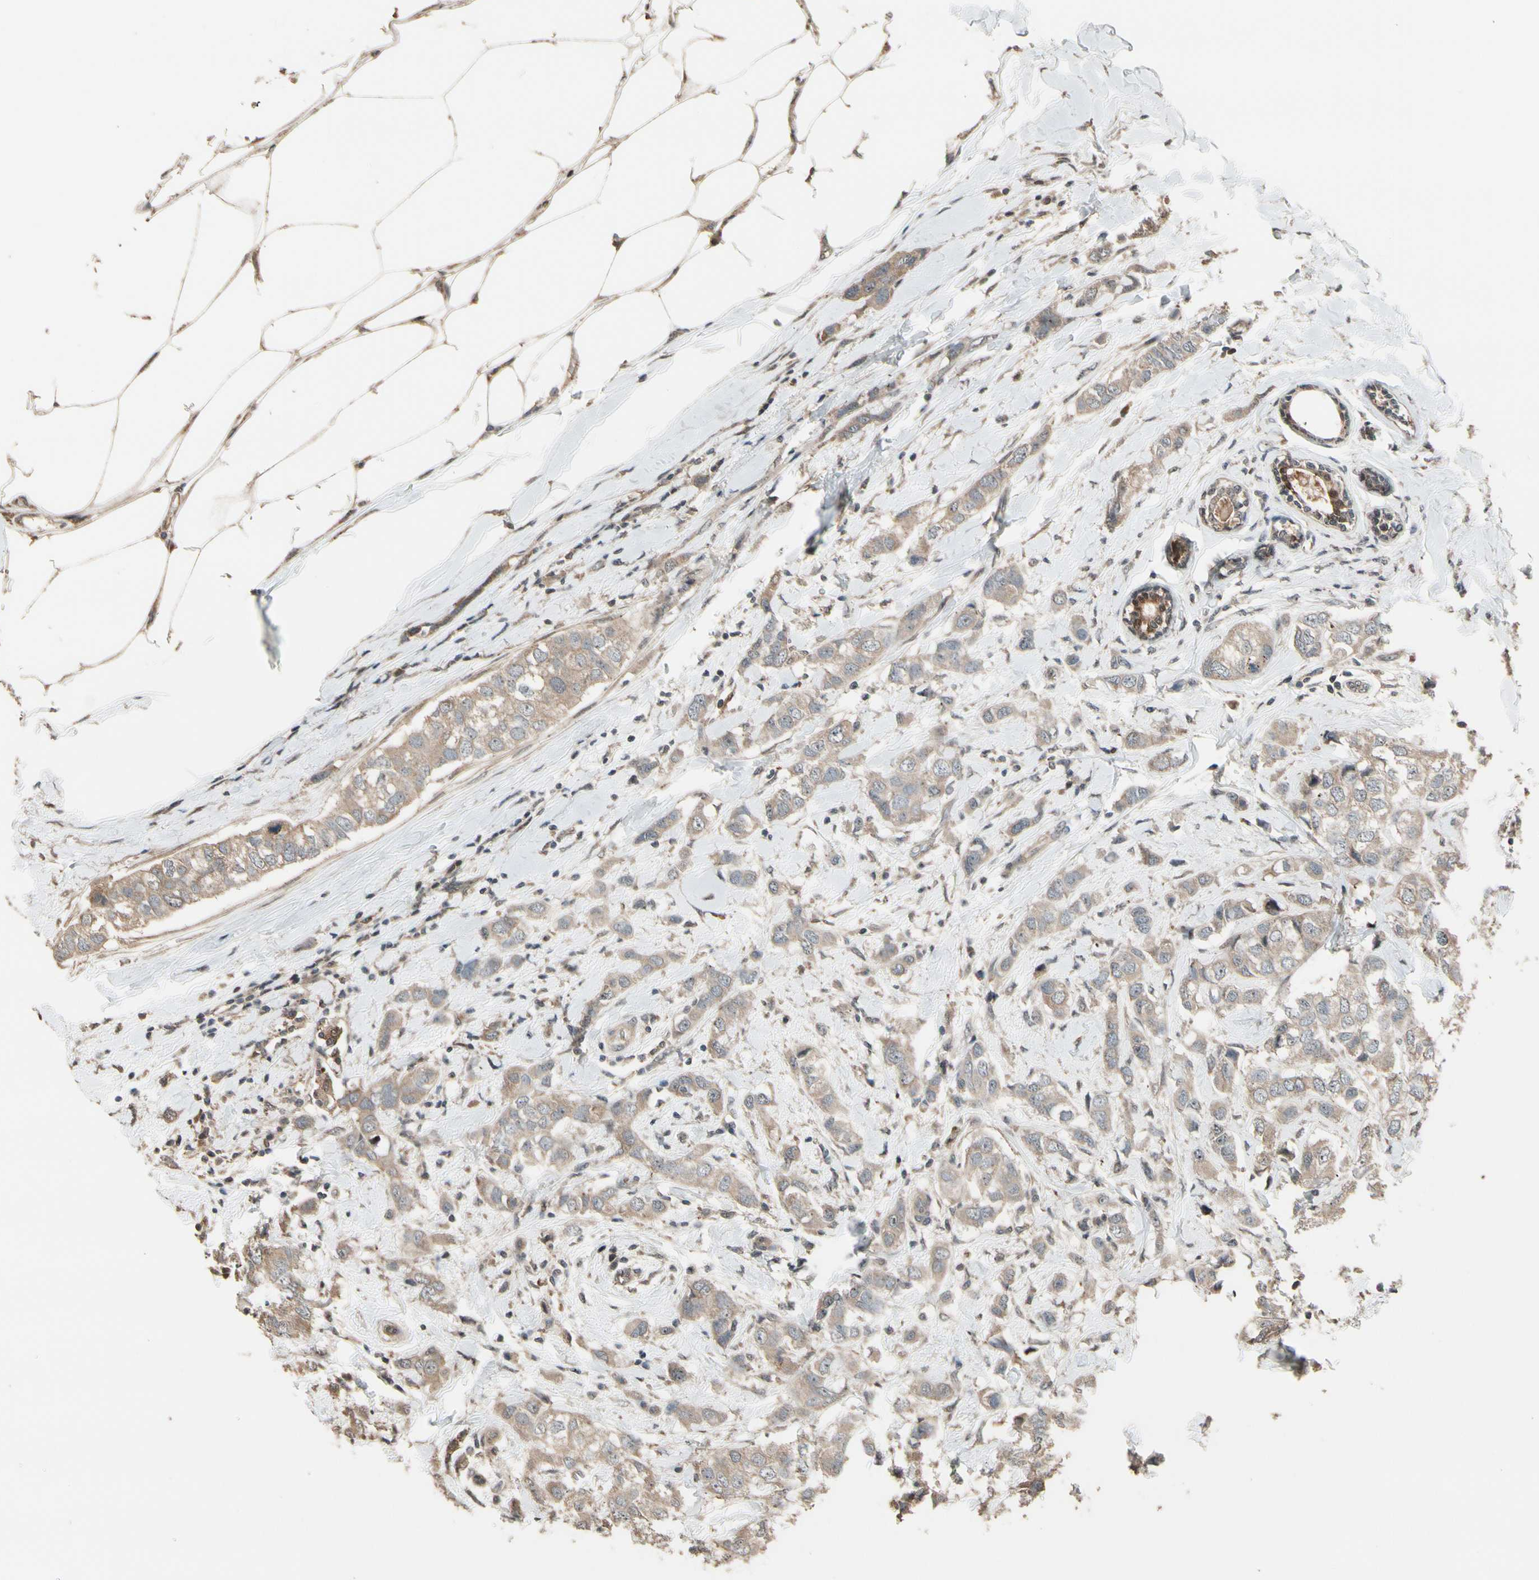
{"staining": {"intensity": "weak", "quantity": "25%-75%", "location": "cytoplasmic/membranous"}, "tissue": "breast cancer", "cell_type": "Tumor cells", "image_type": "cancer", "snomed": [{"axis": "morphology", "description": "Duct carcinoma"}, {"axis": "topography", "description": "Breast"}], "caption": "IHC micrograph of neoplastic tissue: human breast cancer (infiltrating ductal carcinoma) stained using immunohistochemistry exhibits low levels of weak protein expression localized specifically in the cytoplasmic/membranous of tumor cells, appearing as a cytoplasmic/membranous brown color.", "gene": "CSF1R", "patient": {"sex": "female", "age": 50}}